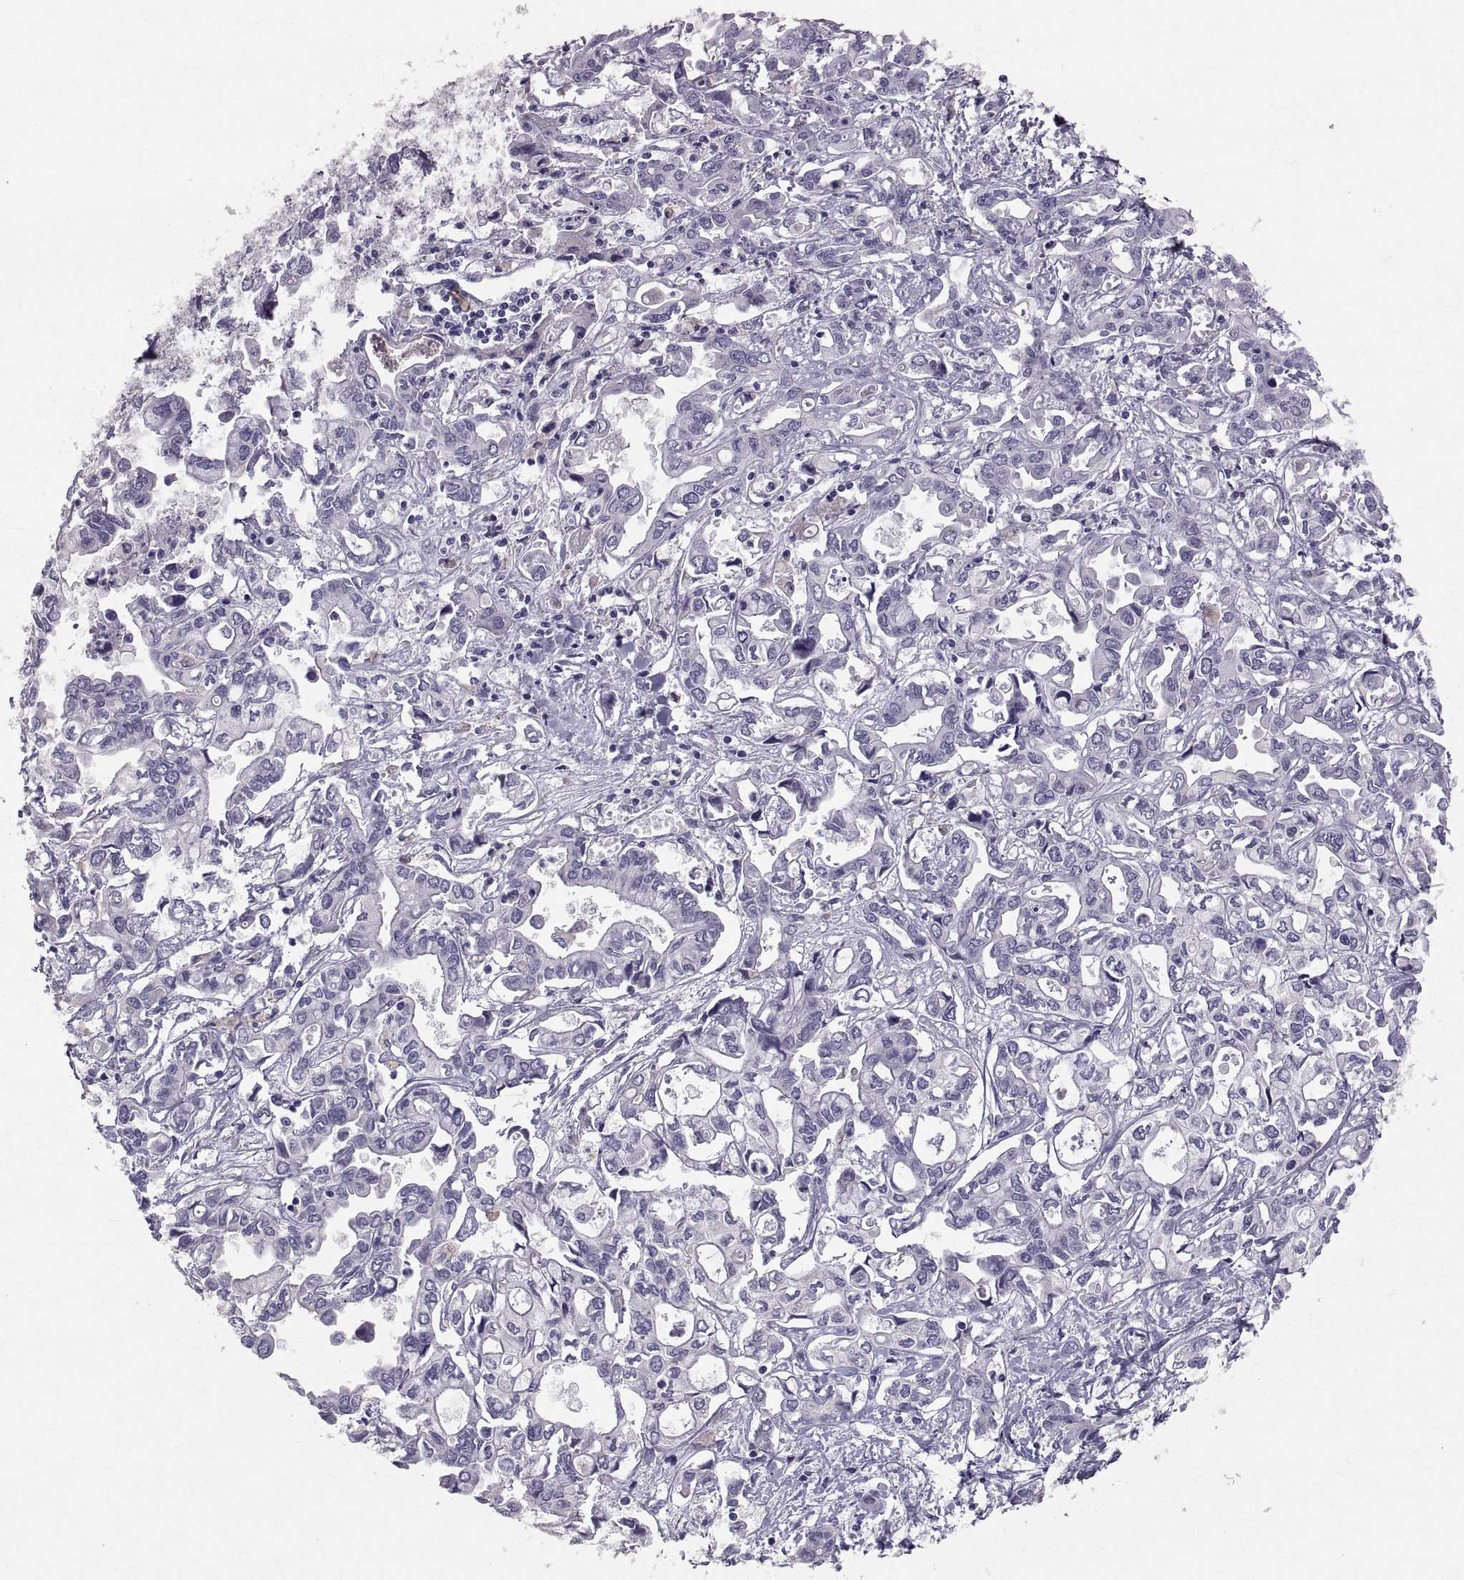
{"staining": {"intensity": "negative", "quantity": "none", "location": "none"}, "tissue": "liver cancer", "cell_type": "Tumor cells", "image_type": "cancer", "snomed": [{"axis": "morphology", "description": "Cholangiocarcinoma"}, {"axis": "topography", "description": "Liver"}], "caption": "Tumor cells show no significant protein positivity in cholangiocarcinoma (liver). (DAB immunohistochemistry, high magnification).", "gene": "PTN", "patient": {"sex": "female", "age": 64}}